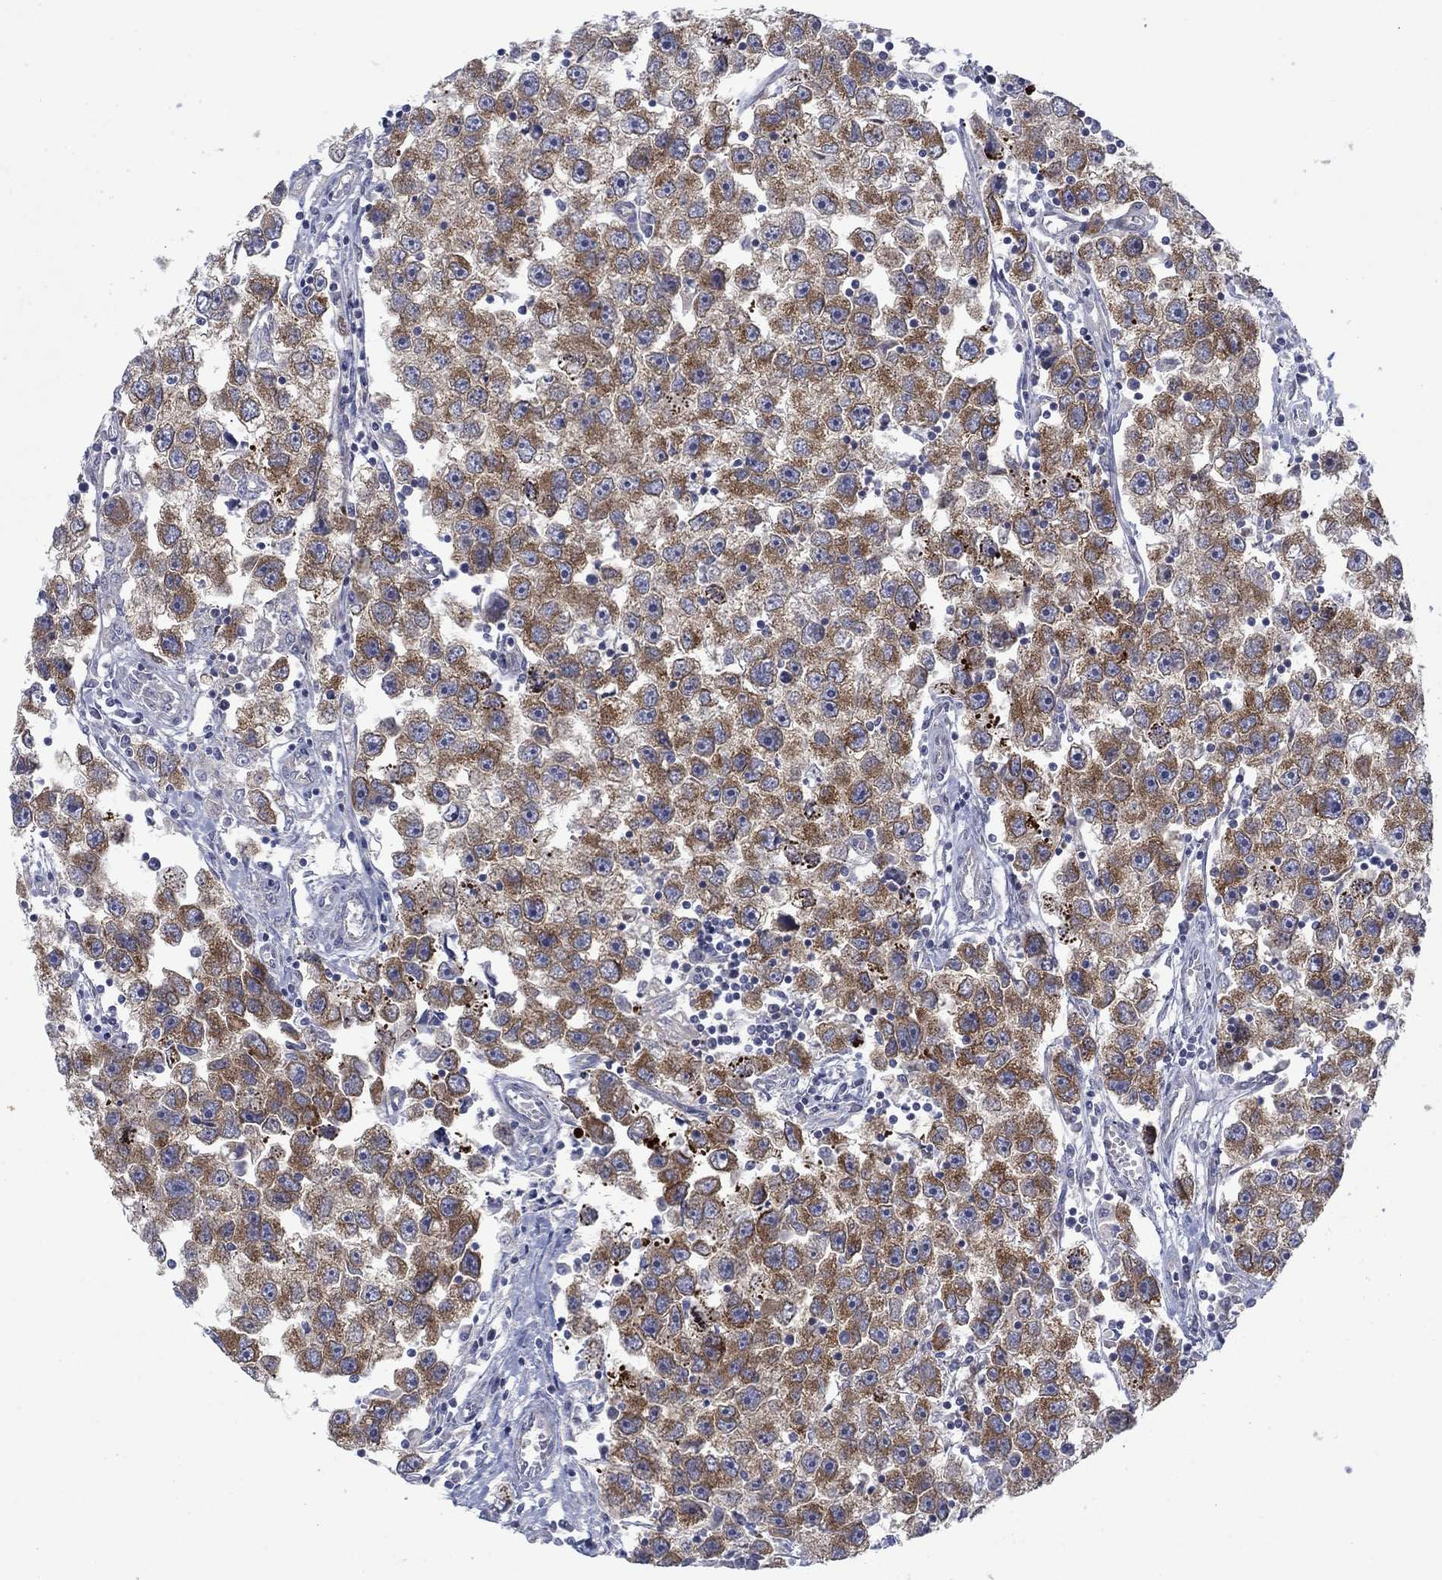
{"staining": {"intensity": "moderate", "quantity": ">75%", "location": "cytoplasmic/membranous"}, "tissue": "testis cancer", "cell_type": "Tumor cells", "image_type": "cancer", "snomed": [{"axis": "morphology", "description": "Seminoma, NOS"}, {"axis": "topography", "description": "Testis"}], "caption": "Immunohistochemistry of testis seminoma shows medium levels of moderate cytoplasmic/membranous staining in about >75% of tumor cells.", "gene": "FXR1", "patient": {"sex": "male", "age": 30}}